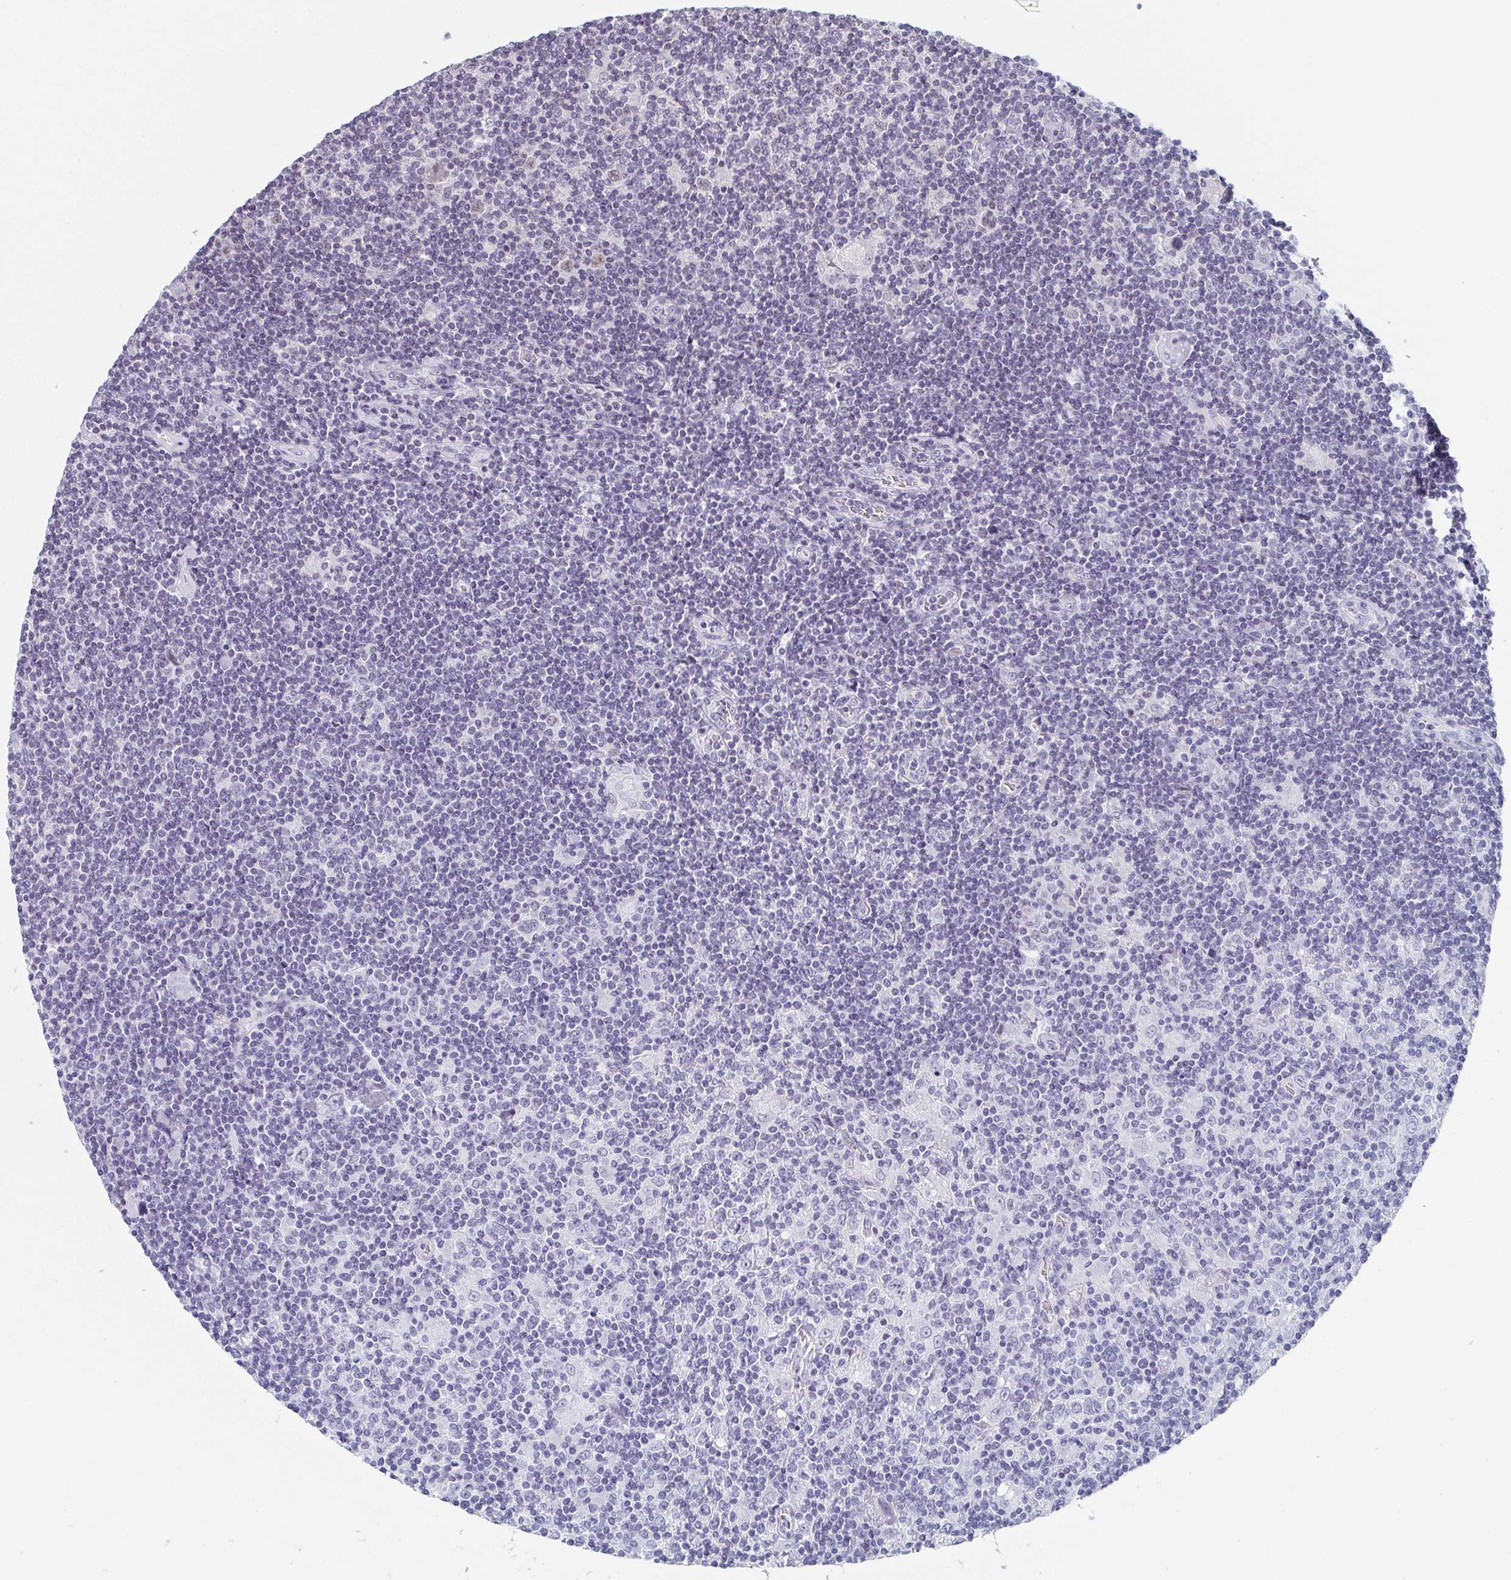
{"staining": {"intensity": "negative", "quantity": "none", "location": "none"}, "tissue": "lymphoma", "cell_type": "Tumor cells", "image_type": "cancer", "snomed": [{"axis": "morphology", "description": "Hodgkin's disease, NOS"}, {"axis": "topography", "description": "Lymph node"}], "caption": "Micrograph shows no protein staining in tumor cells of Hodgkin's disease tissue. (Stains: DAB (3,3'-diaminobenzidine) immunohistochemistry with hematoxylin counter stain, Microscopy: brightfield microscopy at high magnification).", "gene": "PYCR3", "patient": {"sex": "male", "age": 40}}